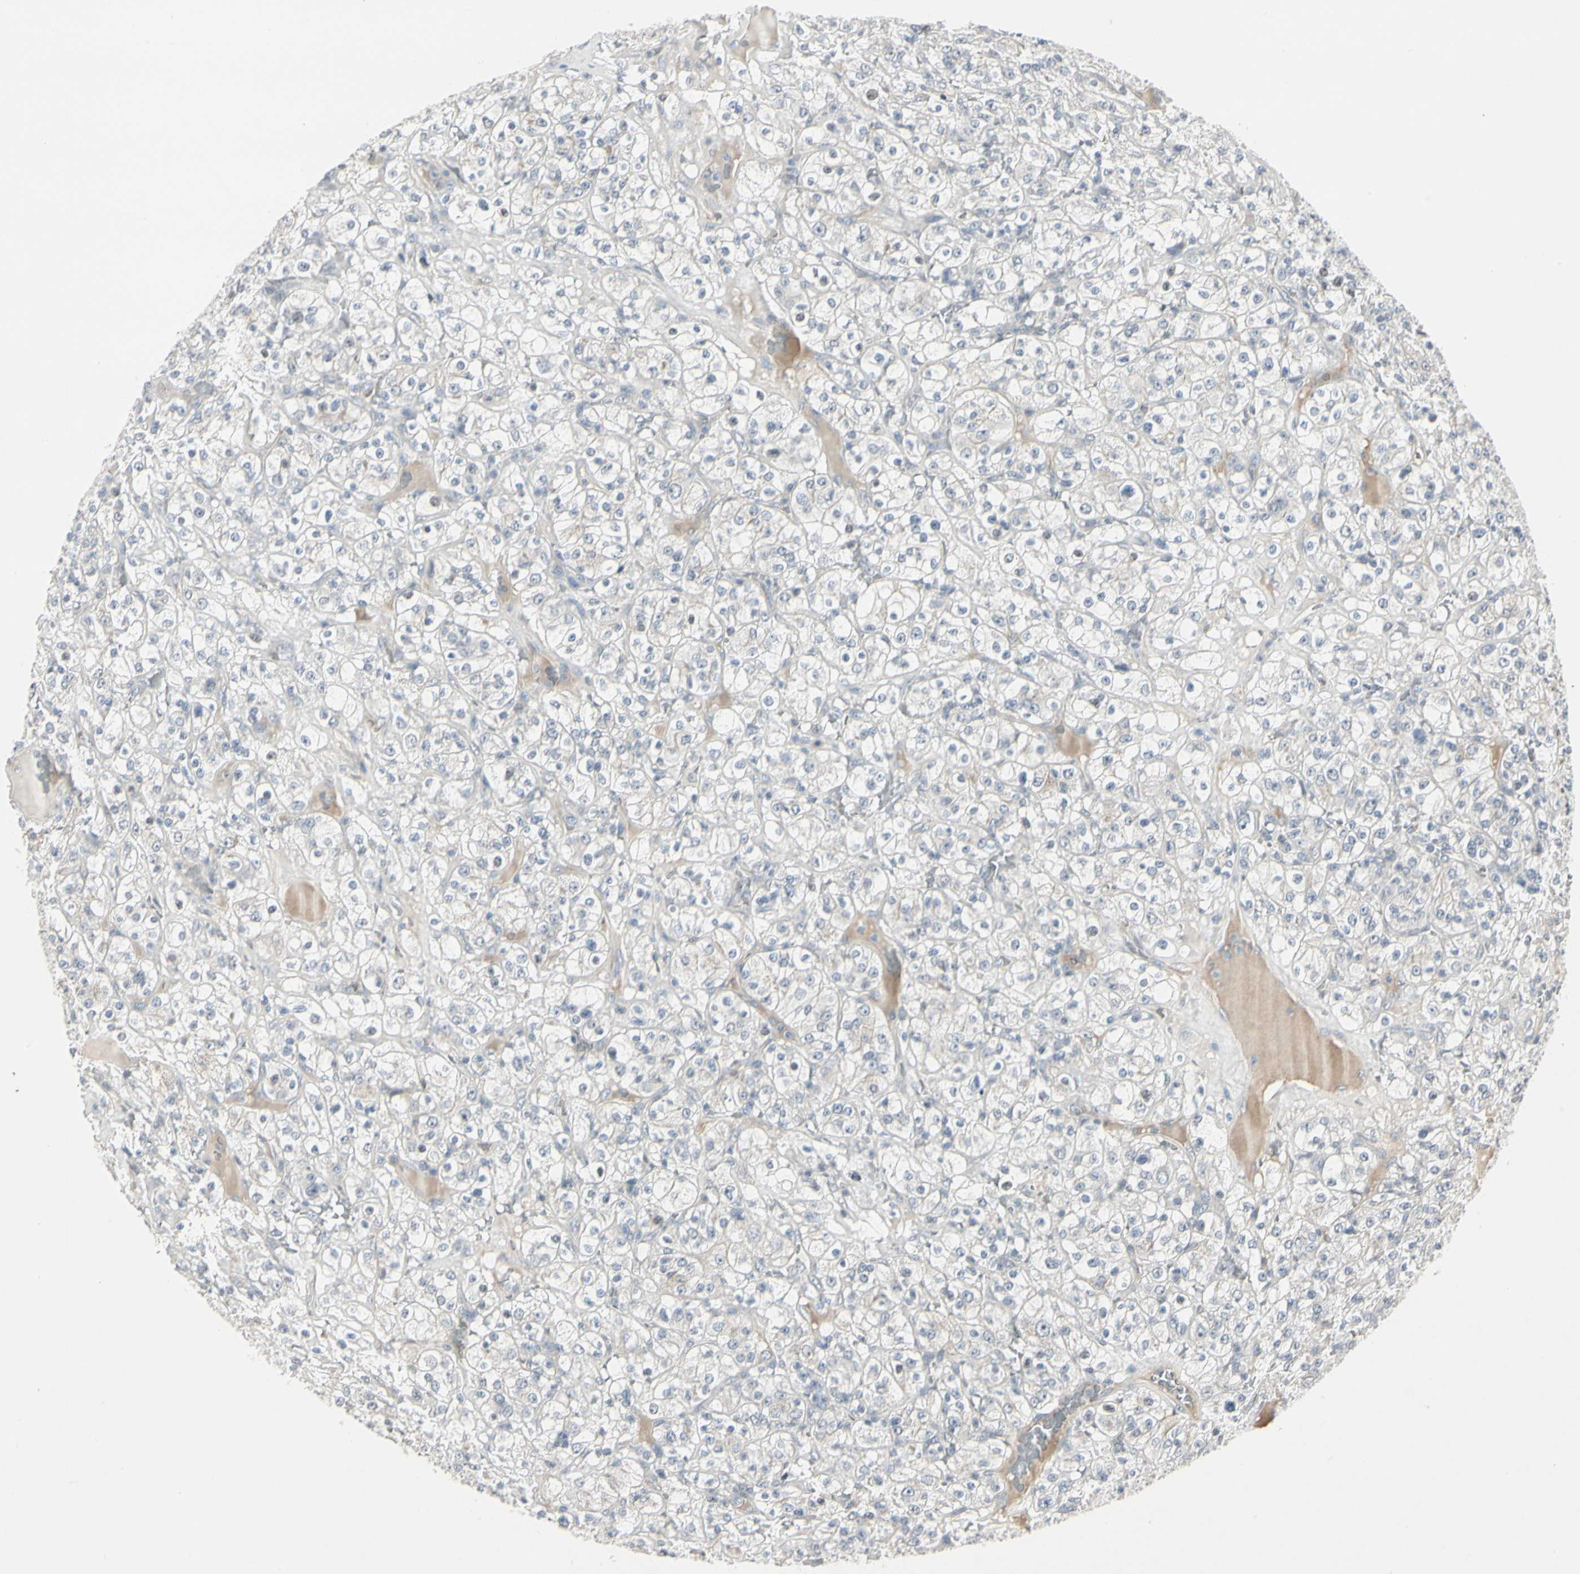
{"staining": {"intensity": "negative", "quantity": "none", "location": "none"}, "tissue": "renal cancer", "cell_type": "Tumor cells", "image_type": "cancer", "snomed": [{"axis": "morphology", "description": "Normal tissue, NOS"}, {"axis": "morphology", "description": "Adenocarcinoma, NOS"}, {"axis": "topography", "description": "Kidney"}], "caption": "DAB (3,3'-diaminobenzidine) immunohistochemical staining of renal cancer exhibits no significant expression in tumor cells.", "gene": "DMPK", "patient": {"sex": "female", "age": 72}}